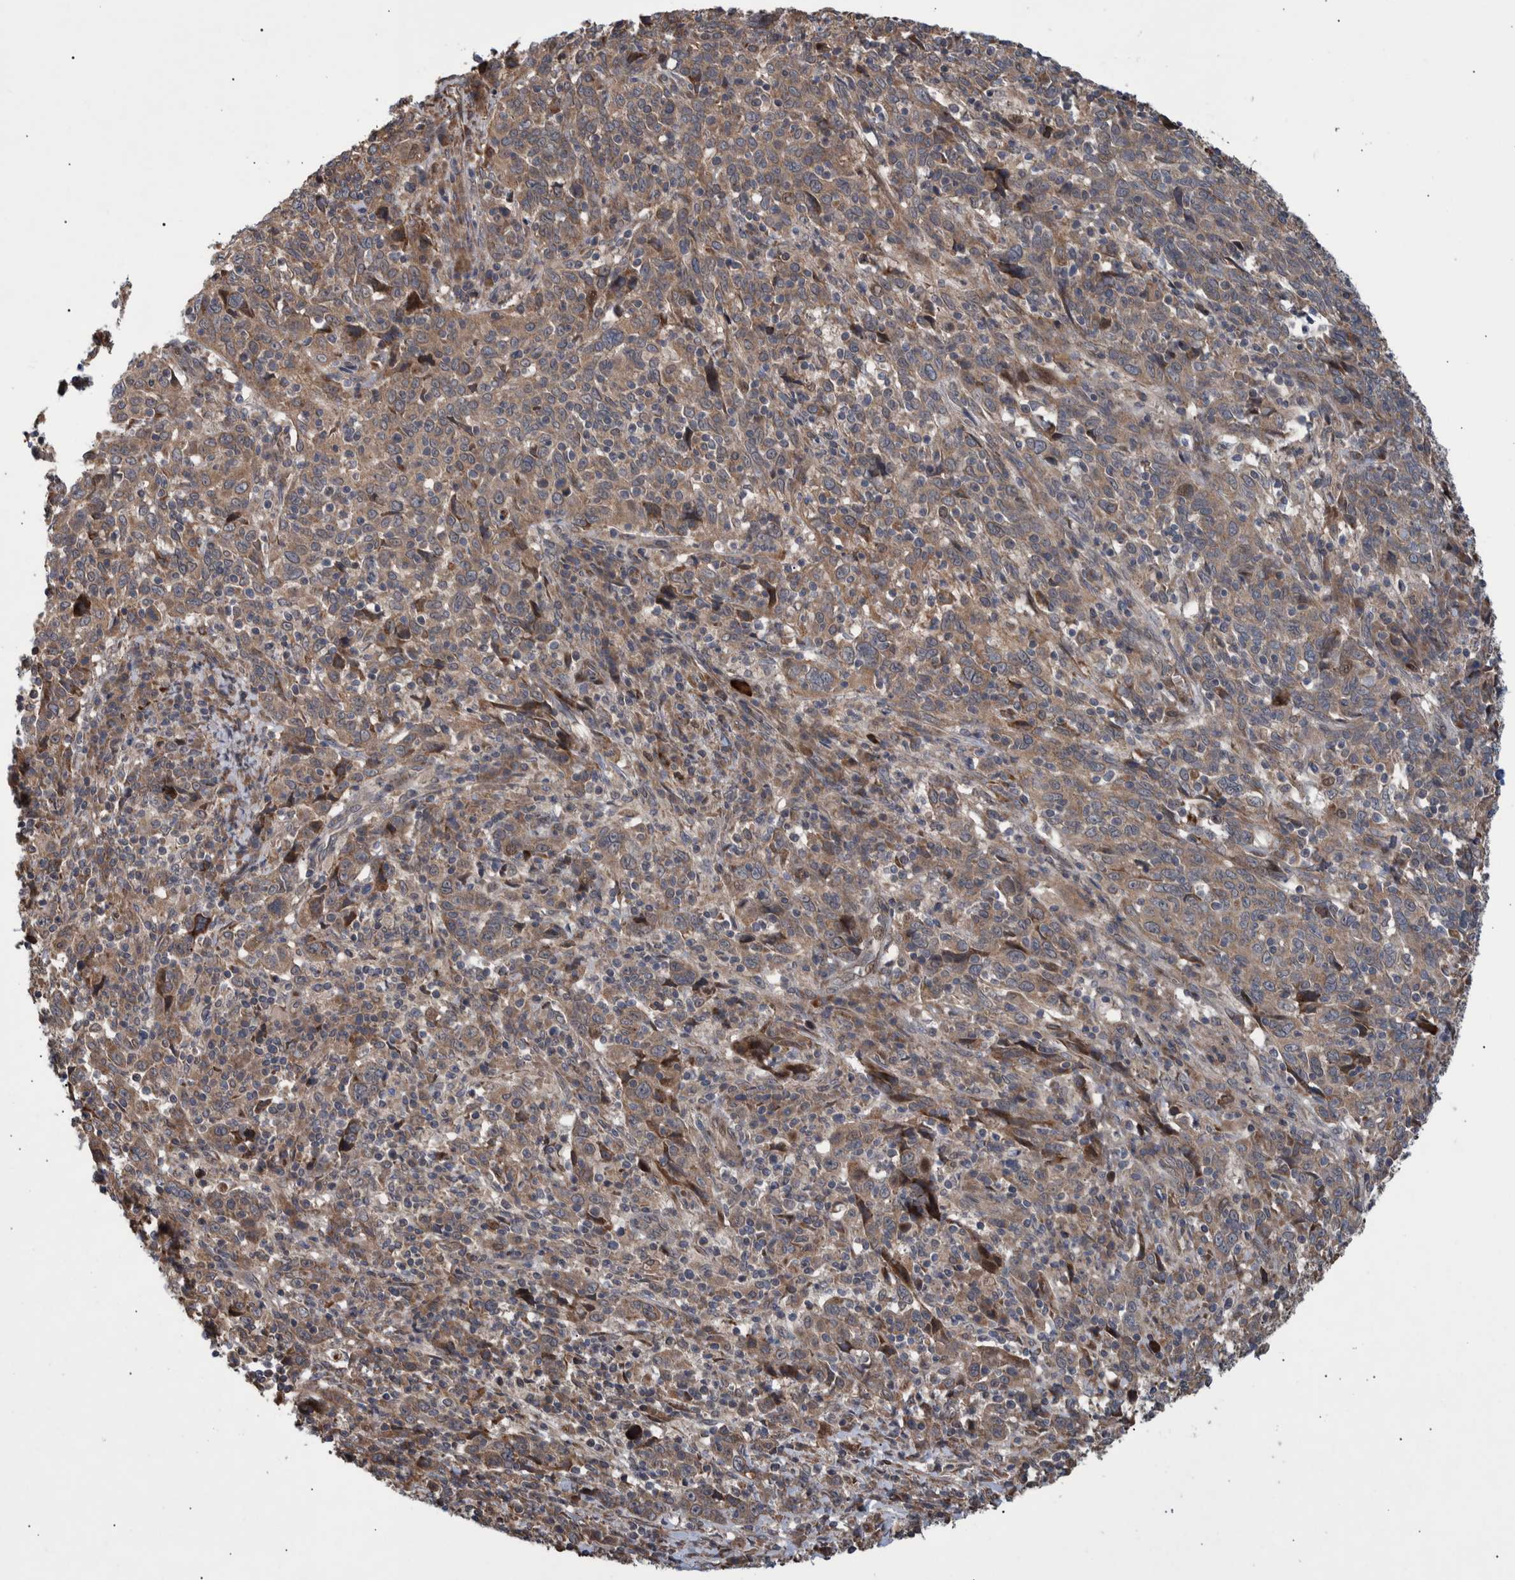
{"staining": {"intensity": "moderate", "quantity": ">75%", "location": "cytoplasmic/membranous"}, "tissue": "cervical cancer", "cell_type": "Tumor cells", "image_type": "cancer", "snomed": [{"axis": "morphology", "description": "Squamous cell carcinoma, NOS"}, {"axis": "topography", "description": "Cervix"}], "caption": "Brown immunohistochemical staining in human squamous cell carcinoma (cervical) shows moderate cytoplasmic/membranous expression in approximately >75% of tumor cells.", "gene": "B3GNTL1", "patient": {"sex": "female", "age": 46}}